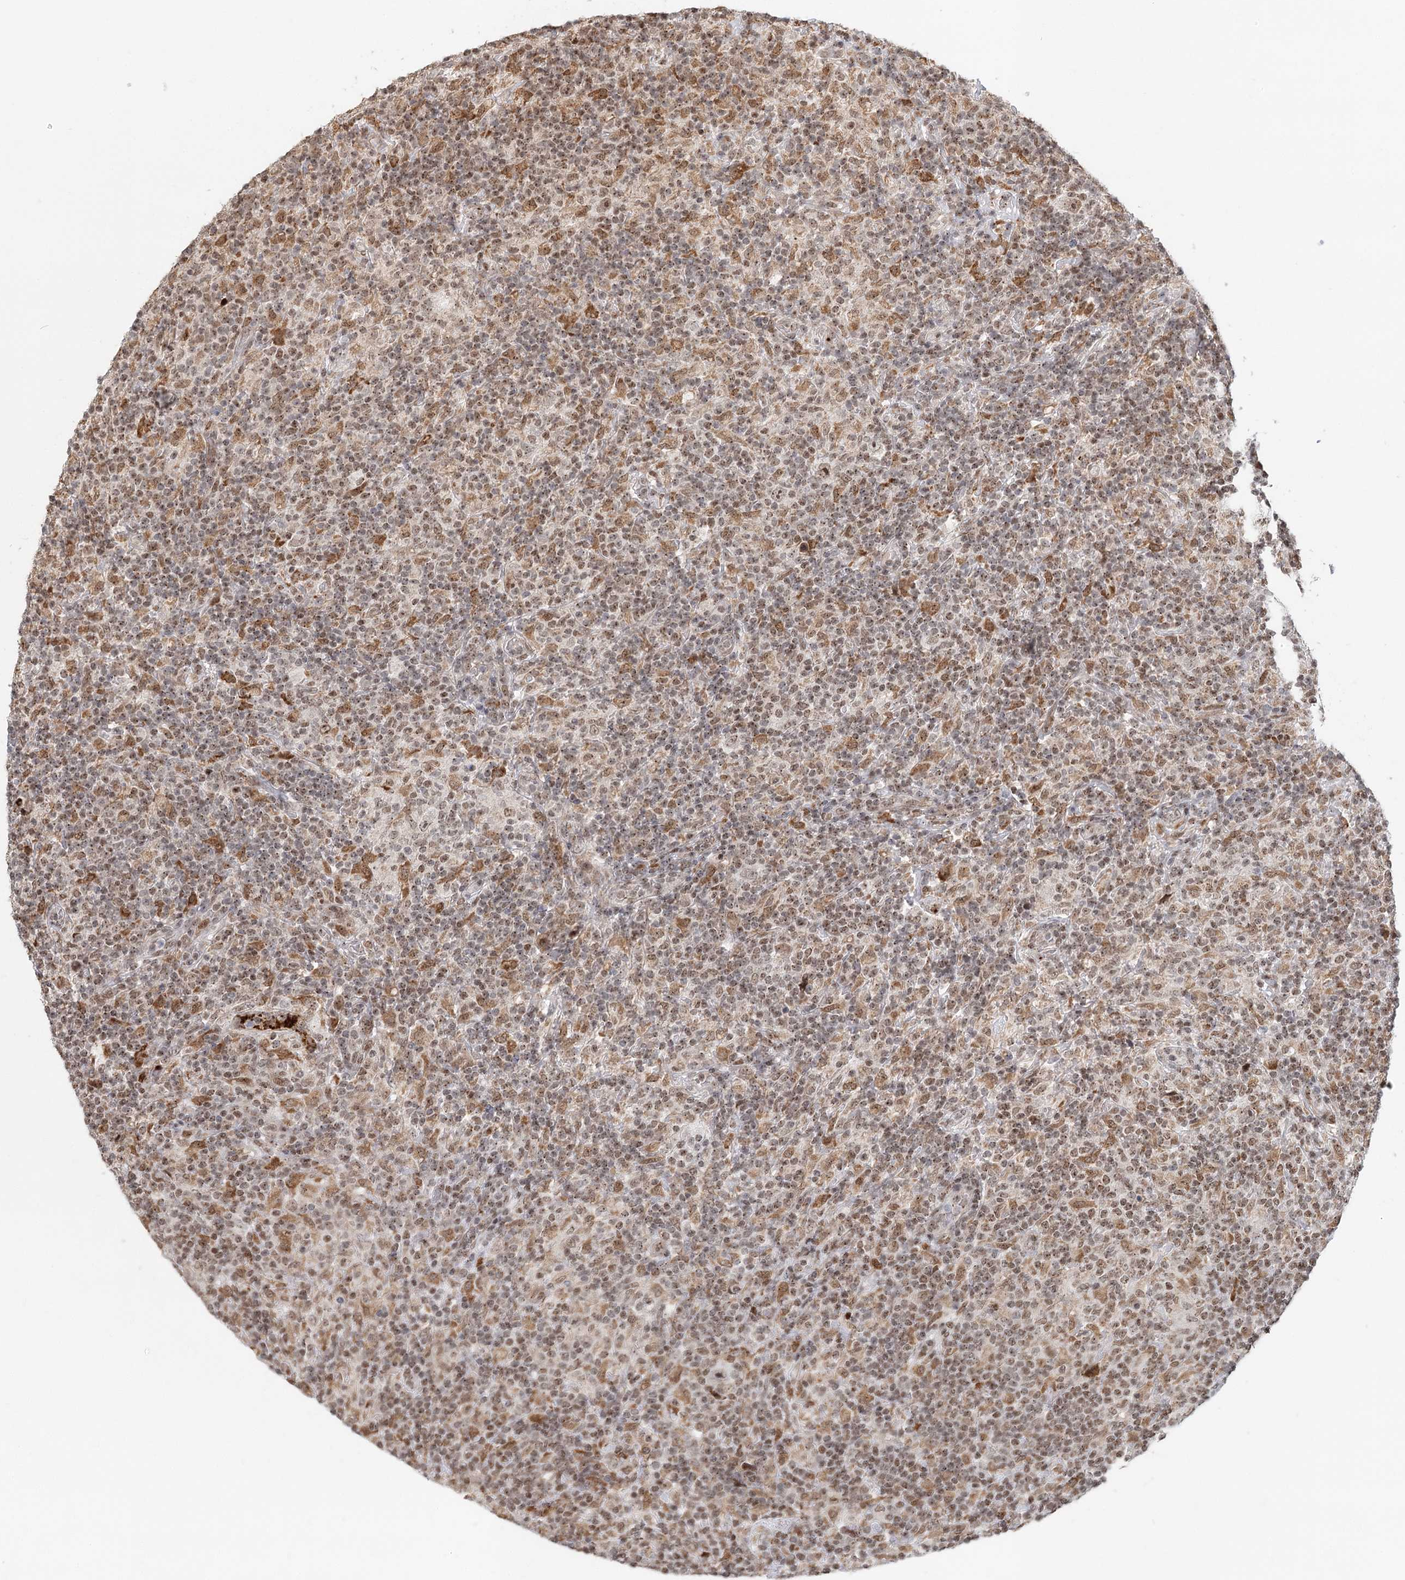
{"staining": {"intensity": "moderate", "quantity": ">75%", "location": "nuclear"}, "tissue": "lymphoma", "cell_type": "Tumor cells", "image_type": "cancer", "snomed": [{"axis": "morphology", "description": "Hodgkin's disease, NOS"}, {"axis": "topography", "description": "Lymph node"}], "caption": "Hodgkin's disease stained for a protein displays moderate nuclear positivity in tumor cells.", "gene": "BNIP5", "patient": {"sex": "male", "age": 70}}